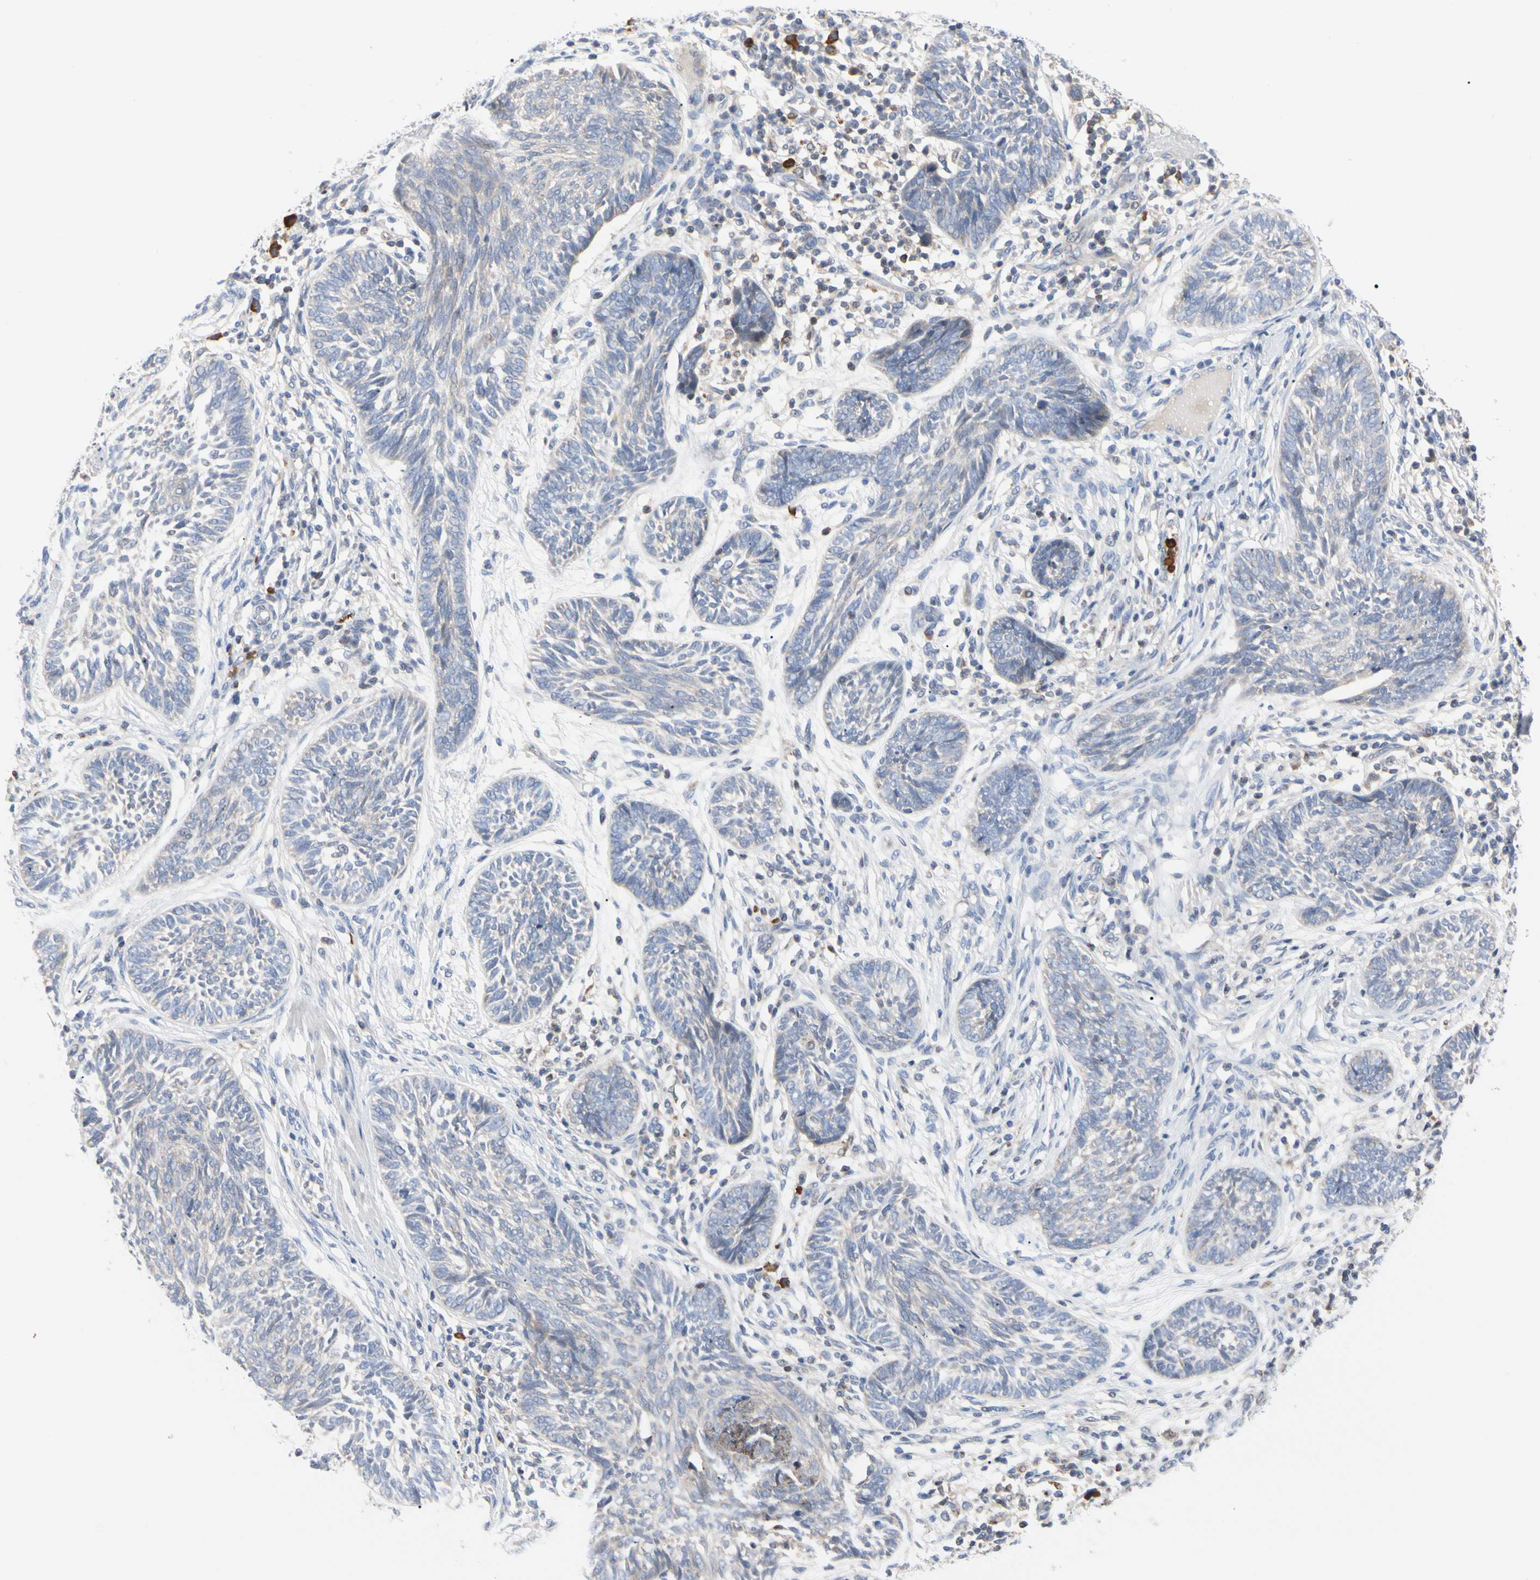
{"staining": {"intensity": "weak", "quantity": "<25%", "location": "cytoplasmic/membranous"}, "tissue": "skin cancer", "cell_type": "Tumor cells", "image_type": "cancer", "snomed": [{"axis": "morphology", "description": "Papilloma, NOS"}, {"axis": "morphology", "description": "Basal cell carcinoma"}, {"axis": "topography", "description": "Skin"}], "caption": "Basal cell carcinoma (skin) was stained to show a protein in brown. There is no significant staining in tumor cells. (DAB (3,3'-diaminobenzidine) immunohistochemistry with hematoxylin counter stain).", "gene": "MCL1", "patient": {"sex": "male", "age": 87}}